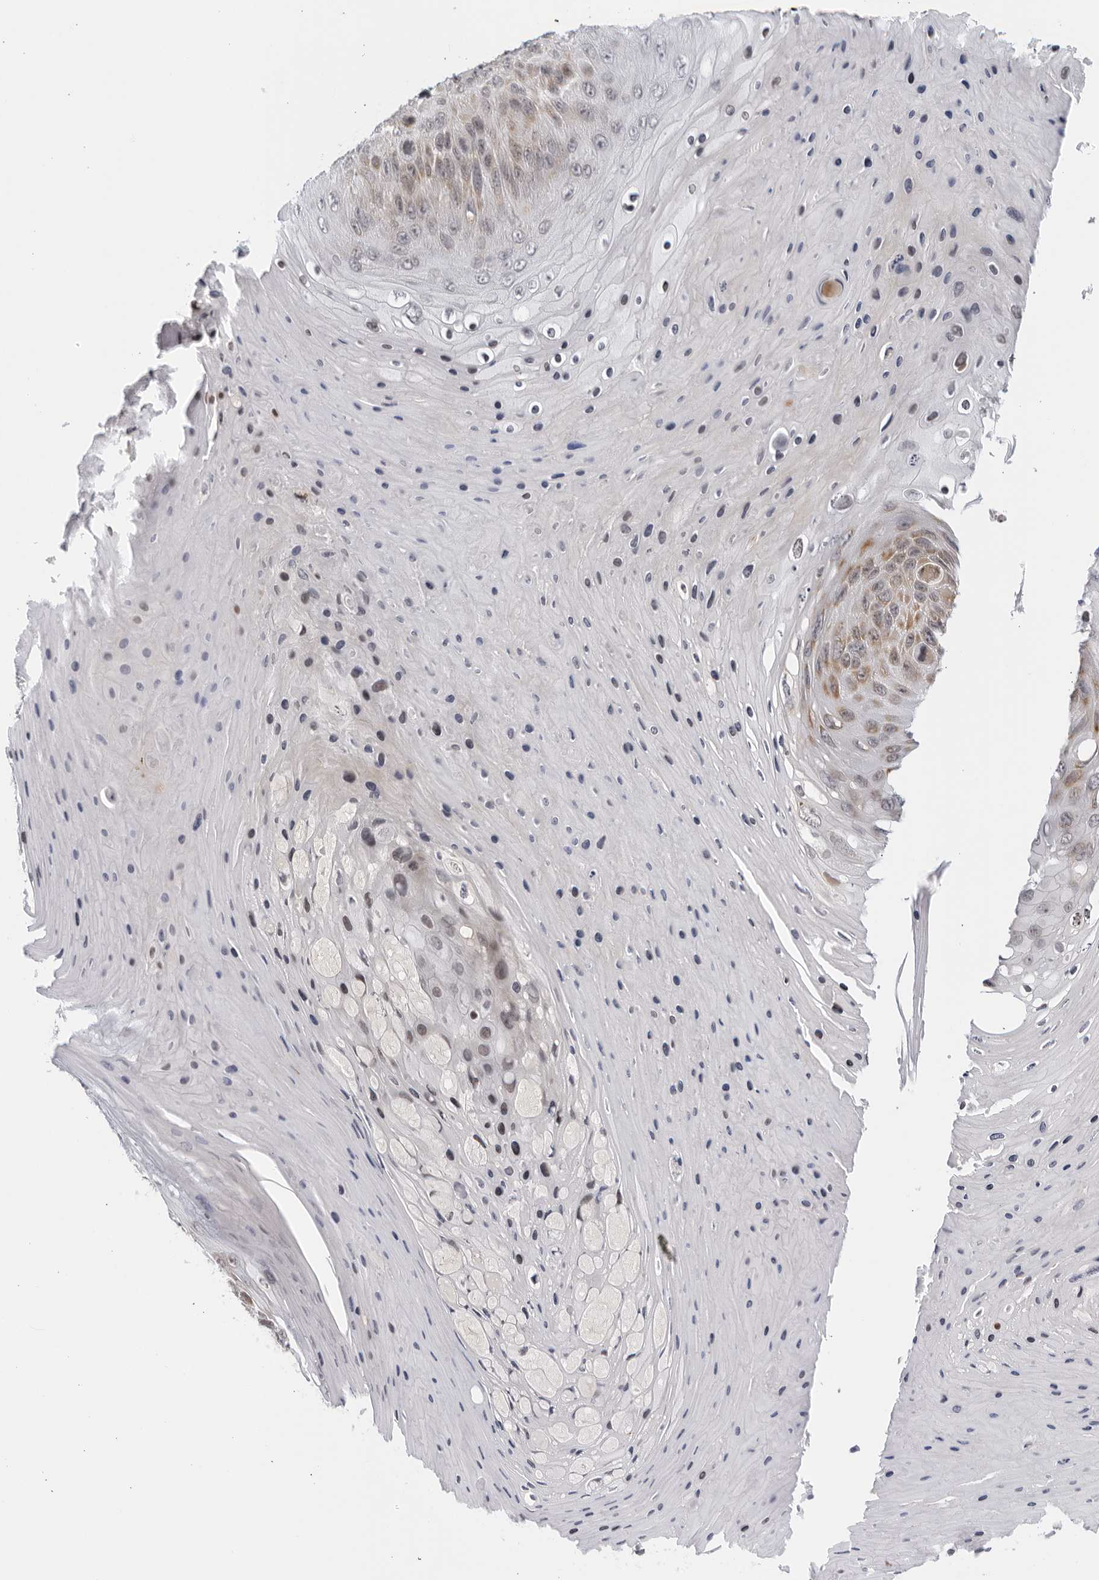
{"staining": {"intensity": "moderate", "quantity": "<25%", "location": "cytoplasmic/membranous"}, "tissue": "skin cancer", "cell_type": "Tumor cells", "image_type": "cancer", "snomed": [{"axis": "morphology", "description": "Squamous cell carcinoma, NOS"}, {"axis": "topography", "description": "Skin"}], "caption": "A brown stain shows moderate cytoplasmic/membranous staining of a protein in skin cancer tumor cells. Ihc stains the protein in brown and the nuclei are stained blue.", "gene": "RAB11FIP3", "patient": {"sex": "female", "age": 88}}